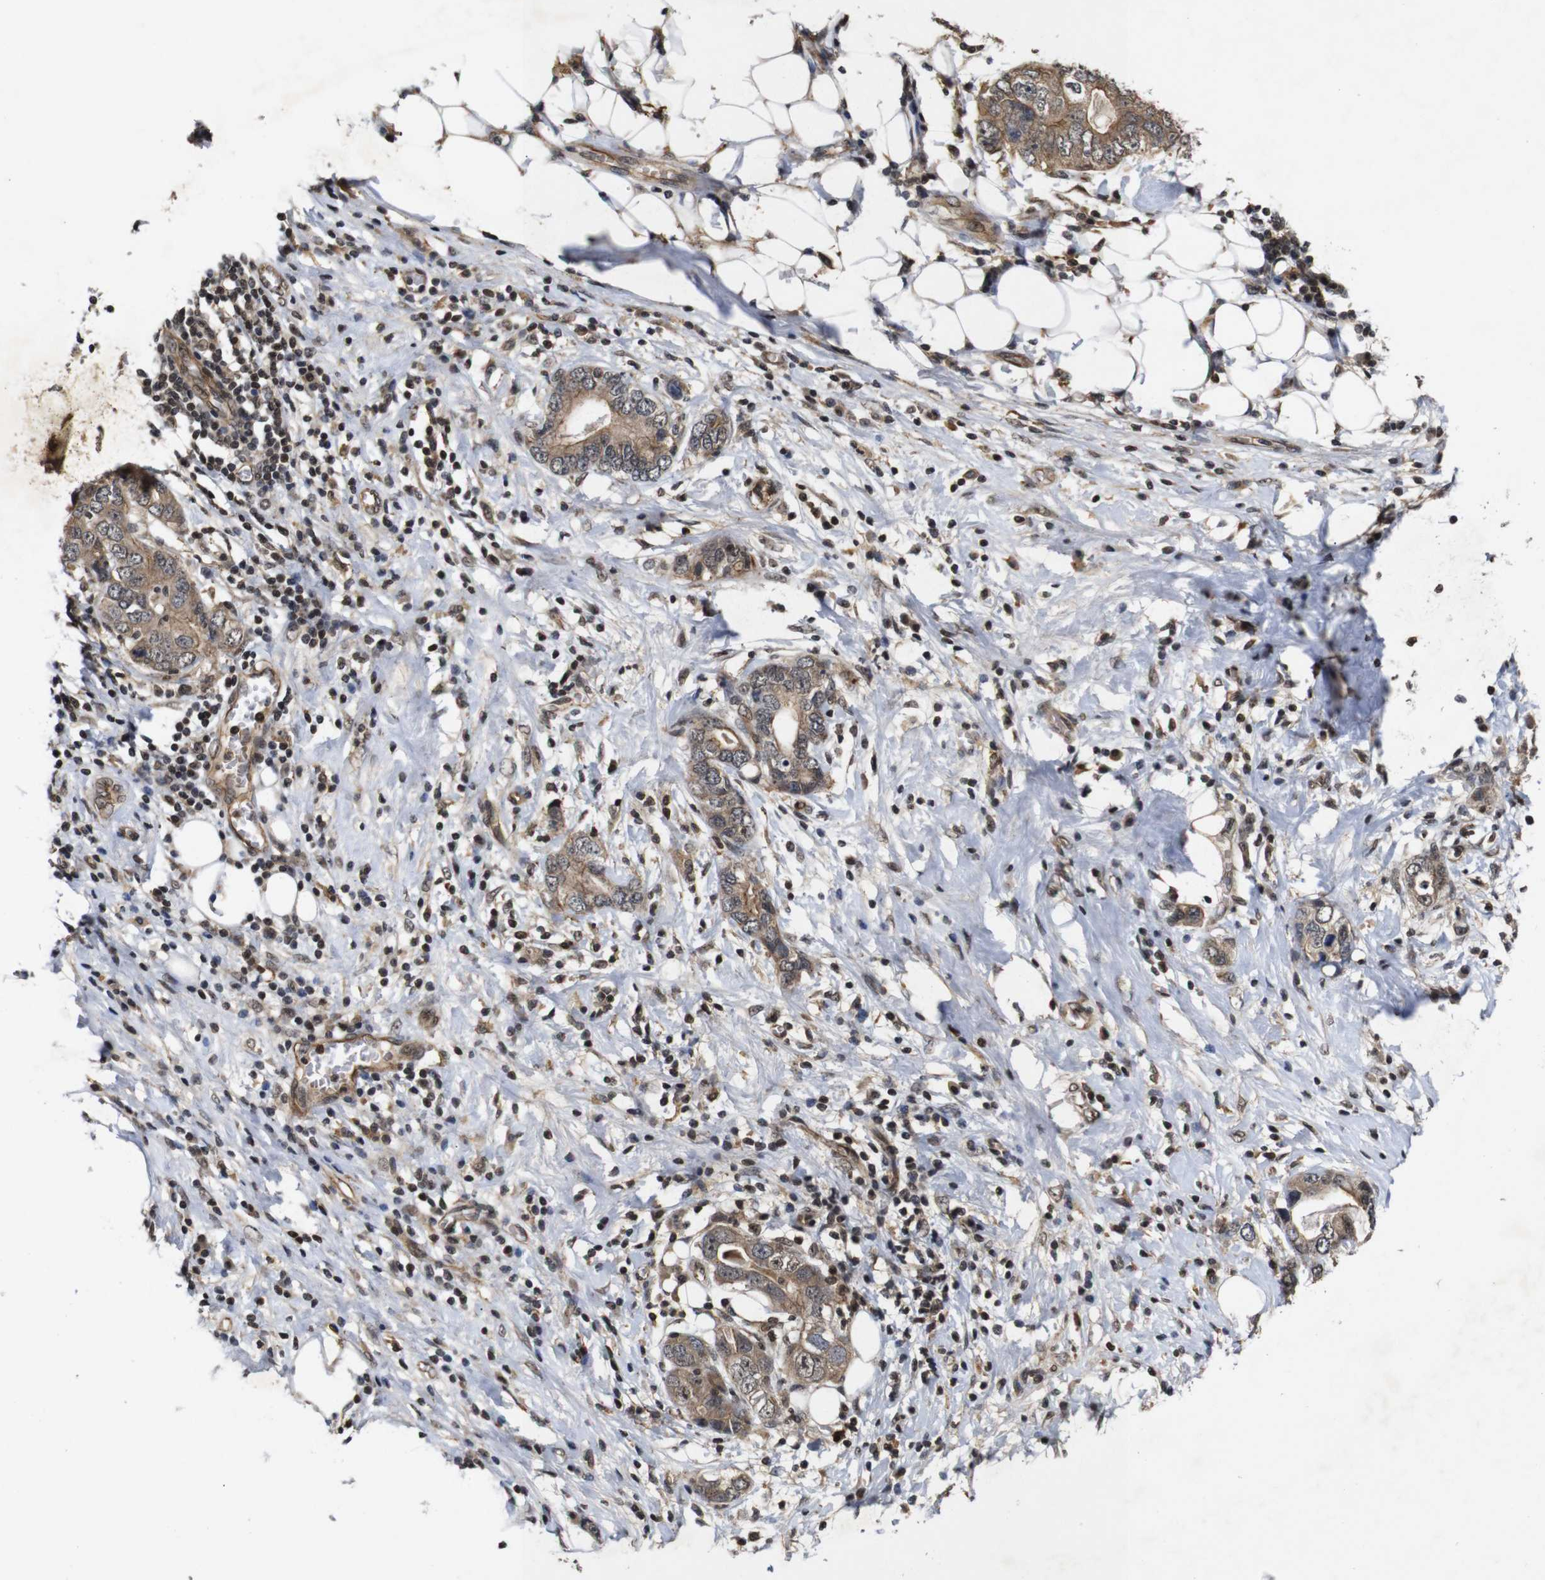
{"staining": {"intensity": "moderate", "quantity": ">75%", "location": "cytoplasmic/membranous"}, "tissue": "stomach cancer", "cell_type": "Tumor cells", "image_type": "cancer", "snomed": [{"axis": "morphology", "description": "Adenocarcinoma, NOS"}, {"axis": "topography", "description": "Stomach, lower"}], "caption": "Moderate cytoplasmic/membranous expression is identified in approximately >75% of tumor cells in stomach adenocarcinoma.", "gene": "NANOS1", "patient": {"sex": "female", "age": 93}}